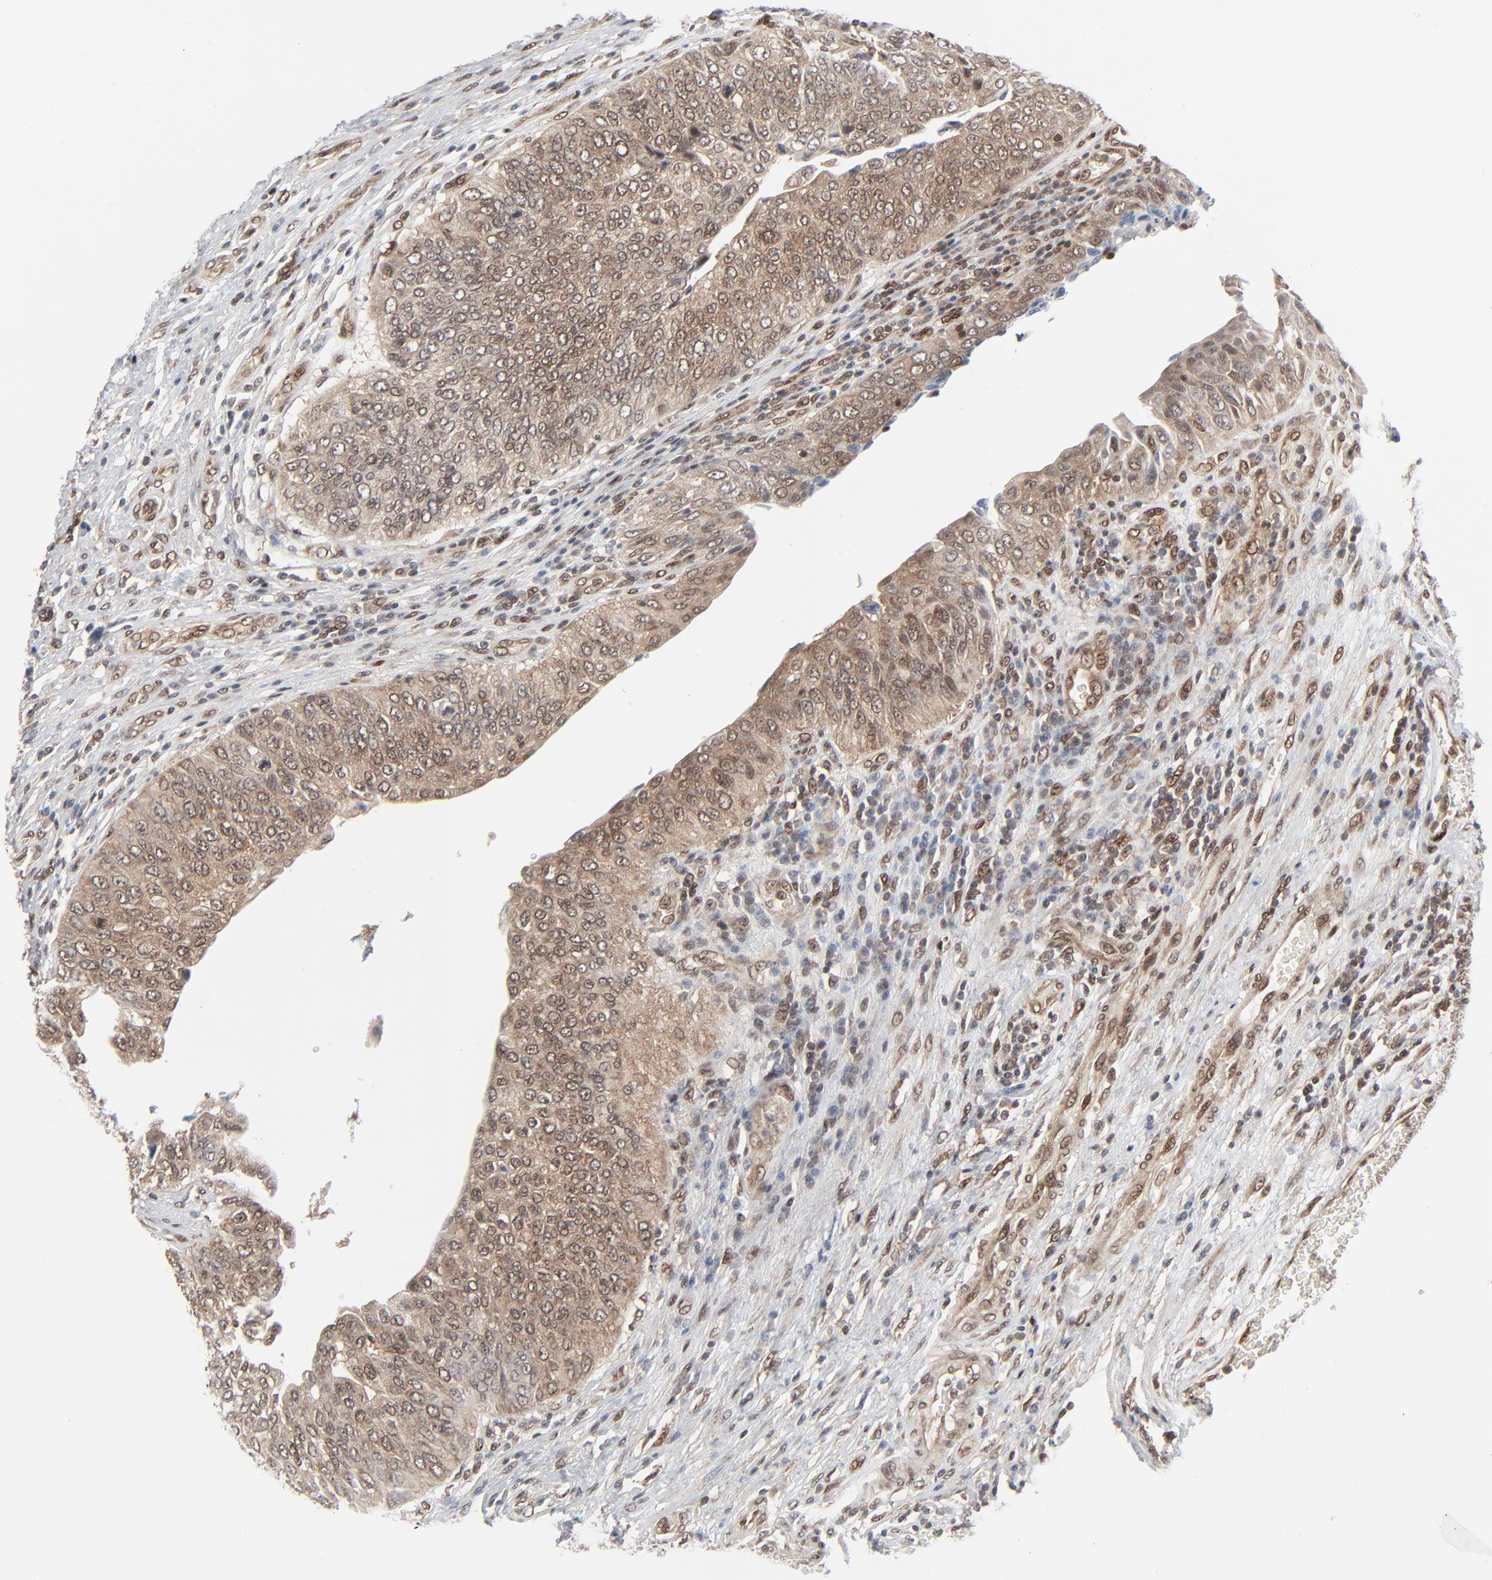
{"staining": {"intensity": "weak", "quantity": ">75%", "location": "cytoplasmic/membranous"}, "tissue": "urothelial cancer", "cell_type": "Tumor cells", "image_type": "cancer", "snomed": [{"axis": "morphology", "description": "Urothelial carcinoma, High grade"}, {"axis": "topography", "description": "Urinary bladder"}], "caption": "This micrograph reveals urothelial cancer stained with IHC to label a protein in brown. The cytoplasmic/membranous of tumor cells show weak positivity for the protein. Nuclei are counter-stained blue.", "gene": "AKT1", "patient": {"sex": "male", "age": 50}}